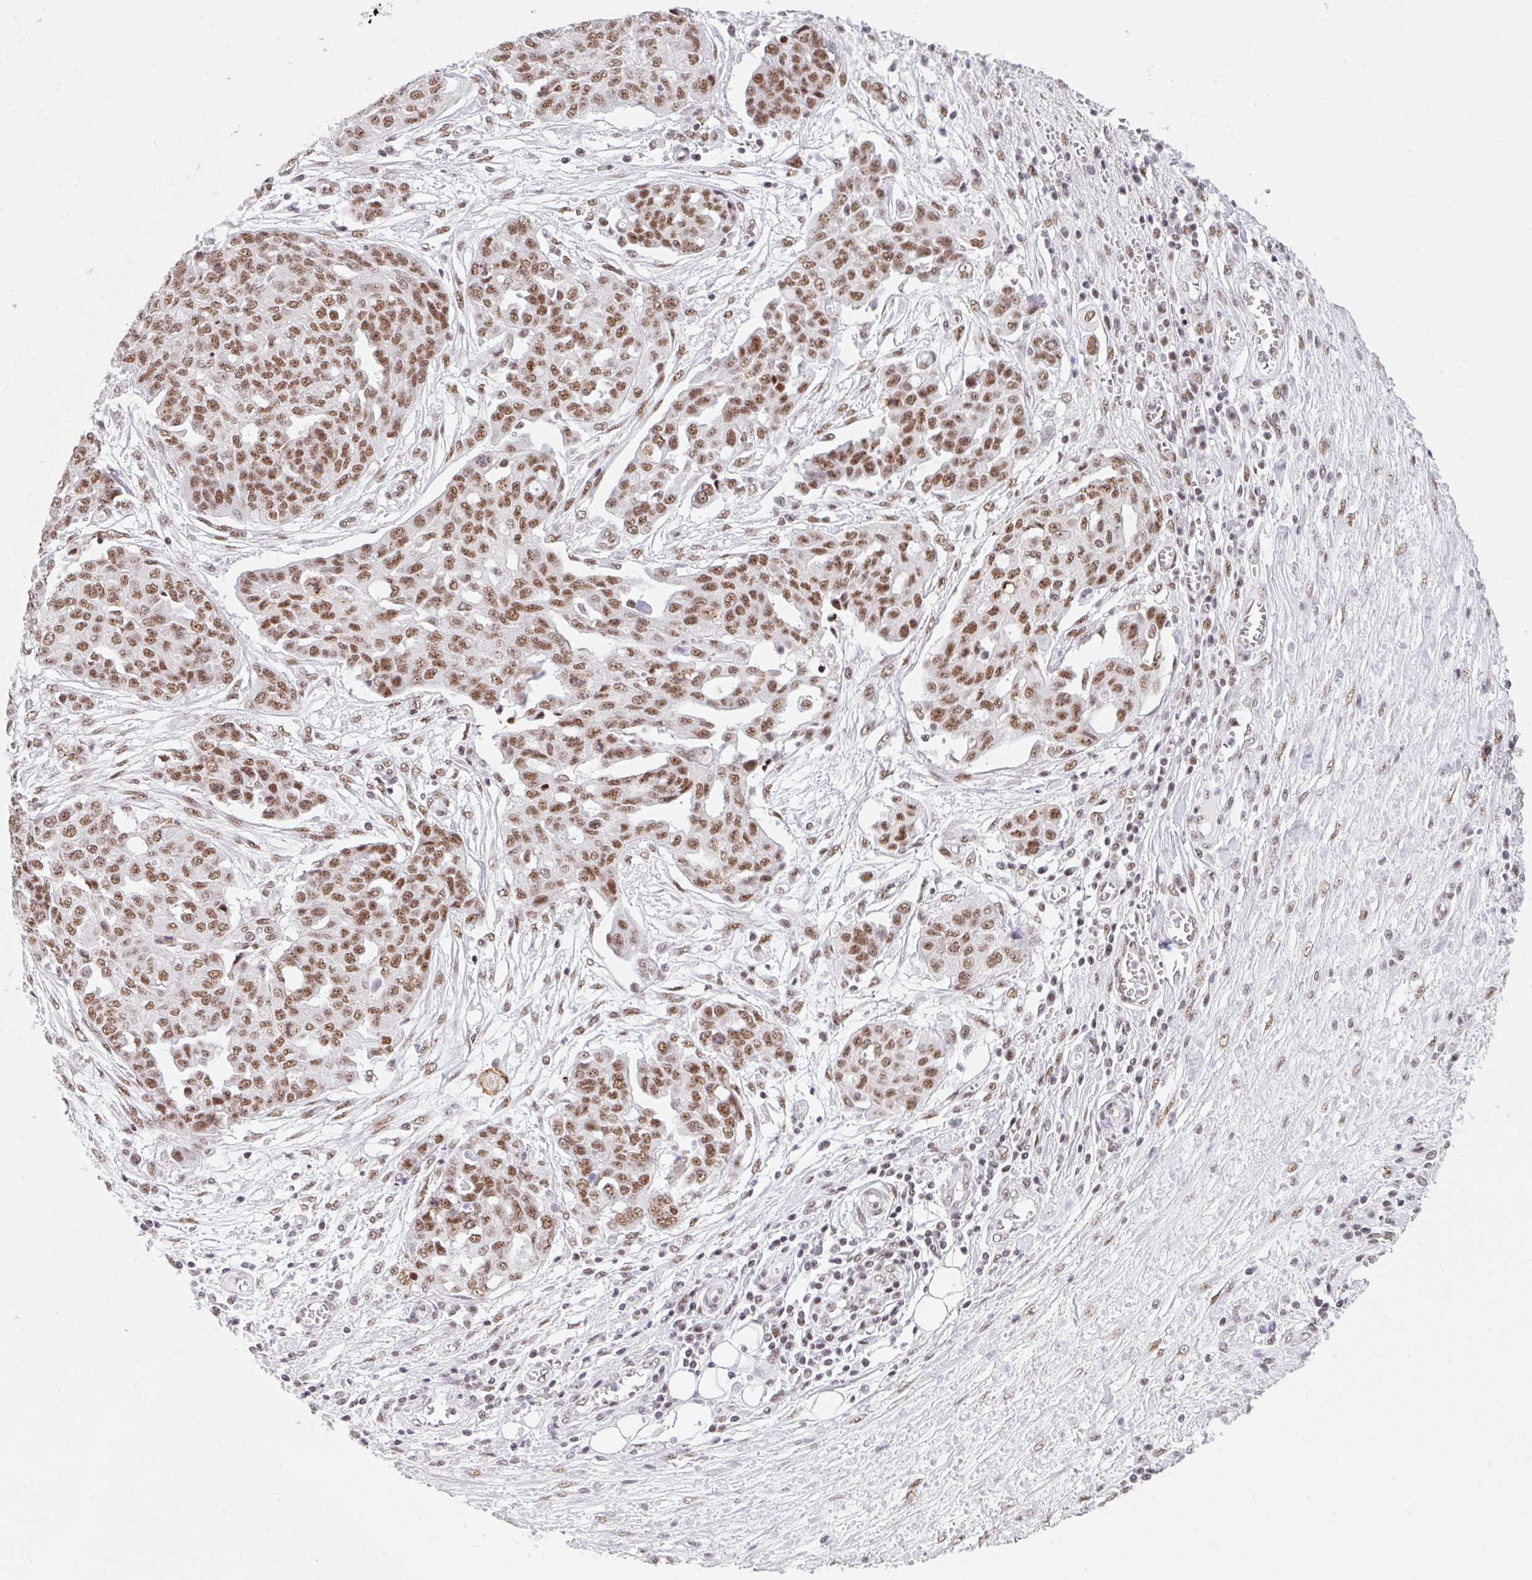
{"staining": {"intensity": "moderate", "quantity": ">75%", "location": "nuclear"}, "tissue": "ovarian cancer", "cell_type": "Tumor cells", "image_type": "cancer", "snomed": [{"axis": "morphology", "description": "Cystadenocarcinoma, serous, NOS"}, {"axis": "topography", "description": "Soft tissue"}, {"axis": "topography", "description": "Ovary"}], "caption": "Immunohistochemistry (IHC) image of neoplastic tissue: serous cystadenocarcinoma (ovarian) stained using IHC demonstrates medium levels of moderate protein expression localized specifically in the nuclear of tumor cells, appearing as a nuclear brown color.", "gene": "SRSF10", "patient": {"sex": "female", "age": 57}}